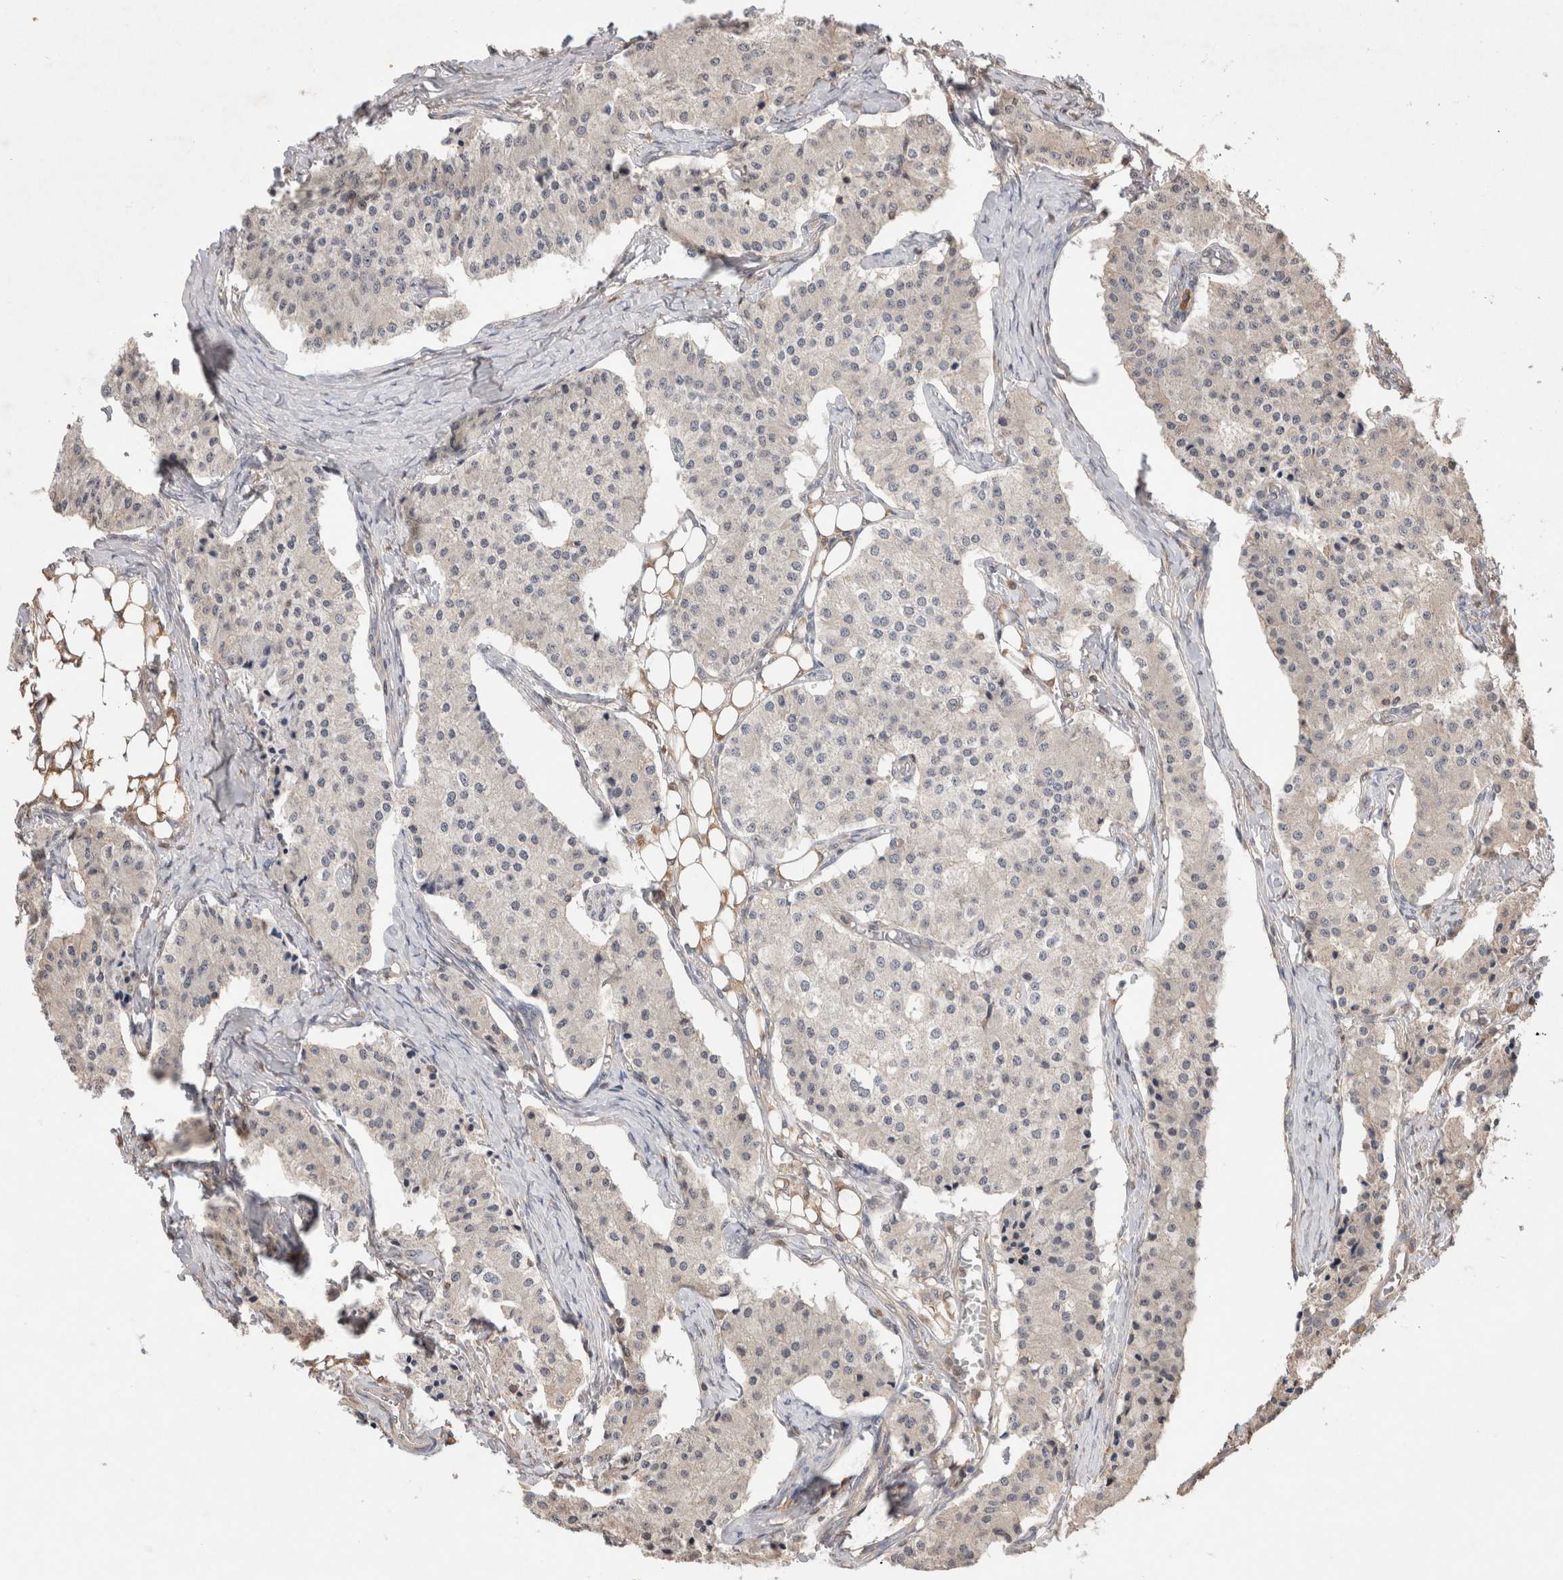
{"staining": {"intensity": "negative", "quantity": "none", "location": "none"}, "tissue": "carcinoid", "cell_type": "Tumor cells", "image_type": "cancer", "snomed": [{"axis": "morphology", "description": "Carcinoid, malignant, NOS"}, {"axis": "topography", "description": "Colon"}], "caption": "Tumor cells show no significant protein expression in carcinoid.", "gene": "TRIM5", "patient": {"sex": "female", "age": 52}}